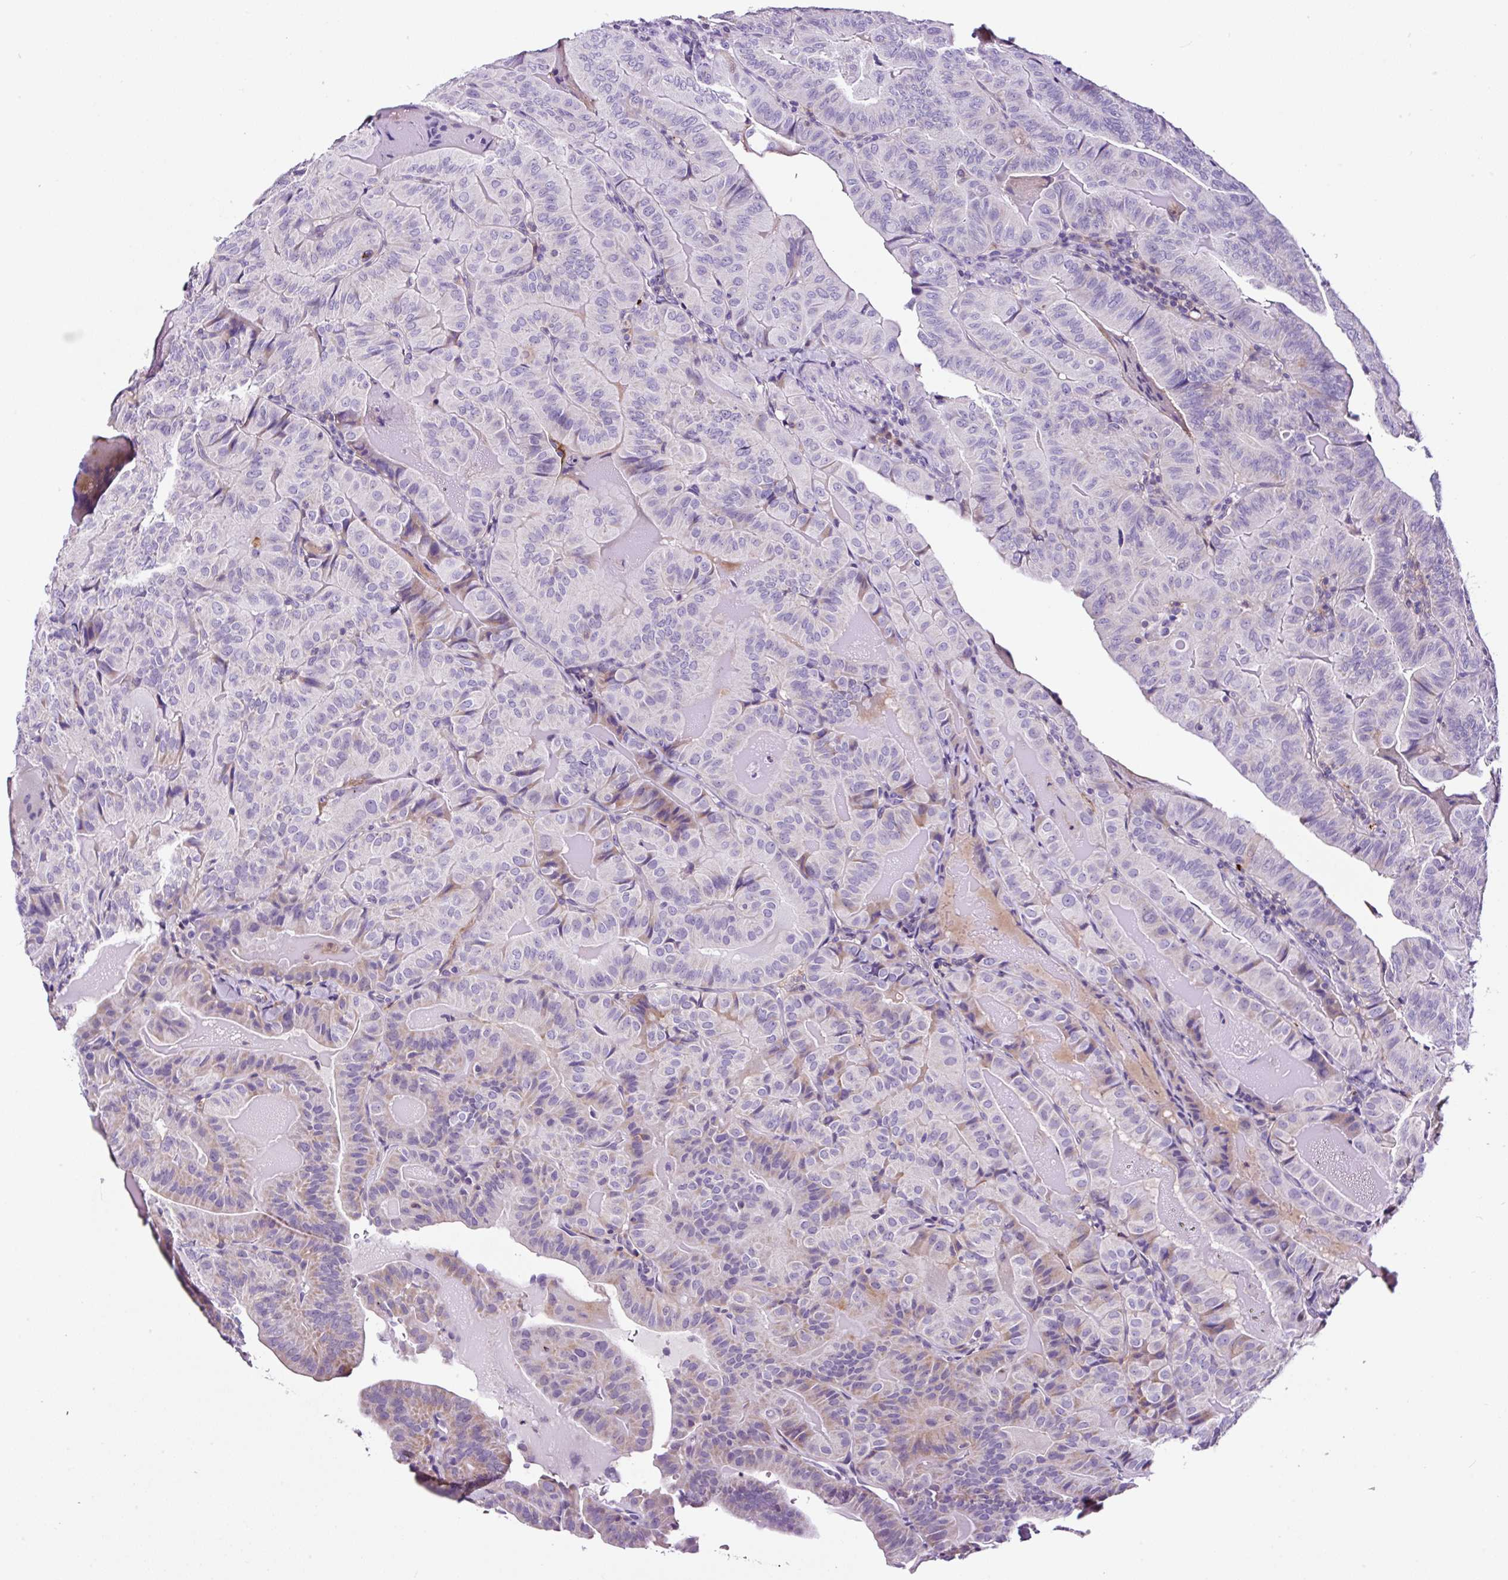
{"staining": {"intensity": "negative", "quantity": "none", "location": "none"}, "tissue": "thyroid cancer", "cell_type": "Tumor cells", "image_type": "cancer", "snomed": [{"axis": "morphology", "description": "Papillary adenocarcinoma, NOS"}, {"axis": "topography", "description": "Thyroid gland"}], "caption": "Protein analysis of thyroid papillary adenocarcinoma exhibits no significant staining in tumor cells.", "gene": "TAFA3", "patient": {"sex": "female", "age": 68}}